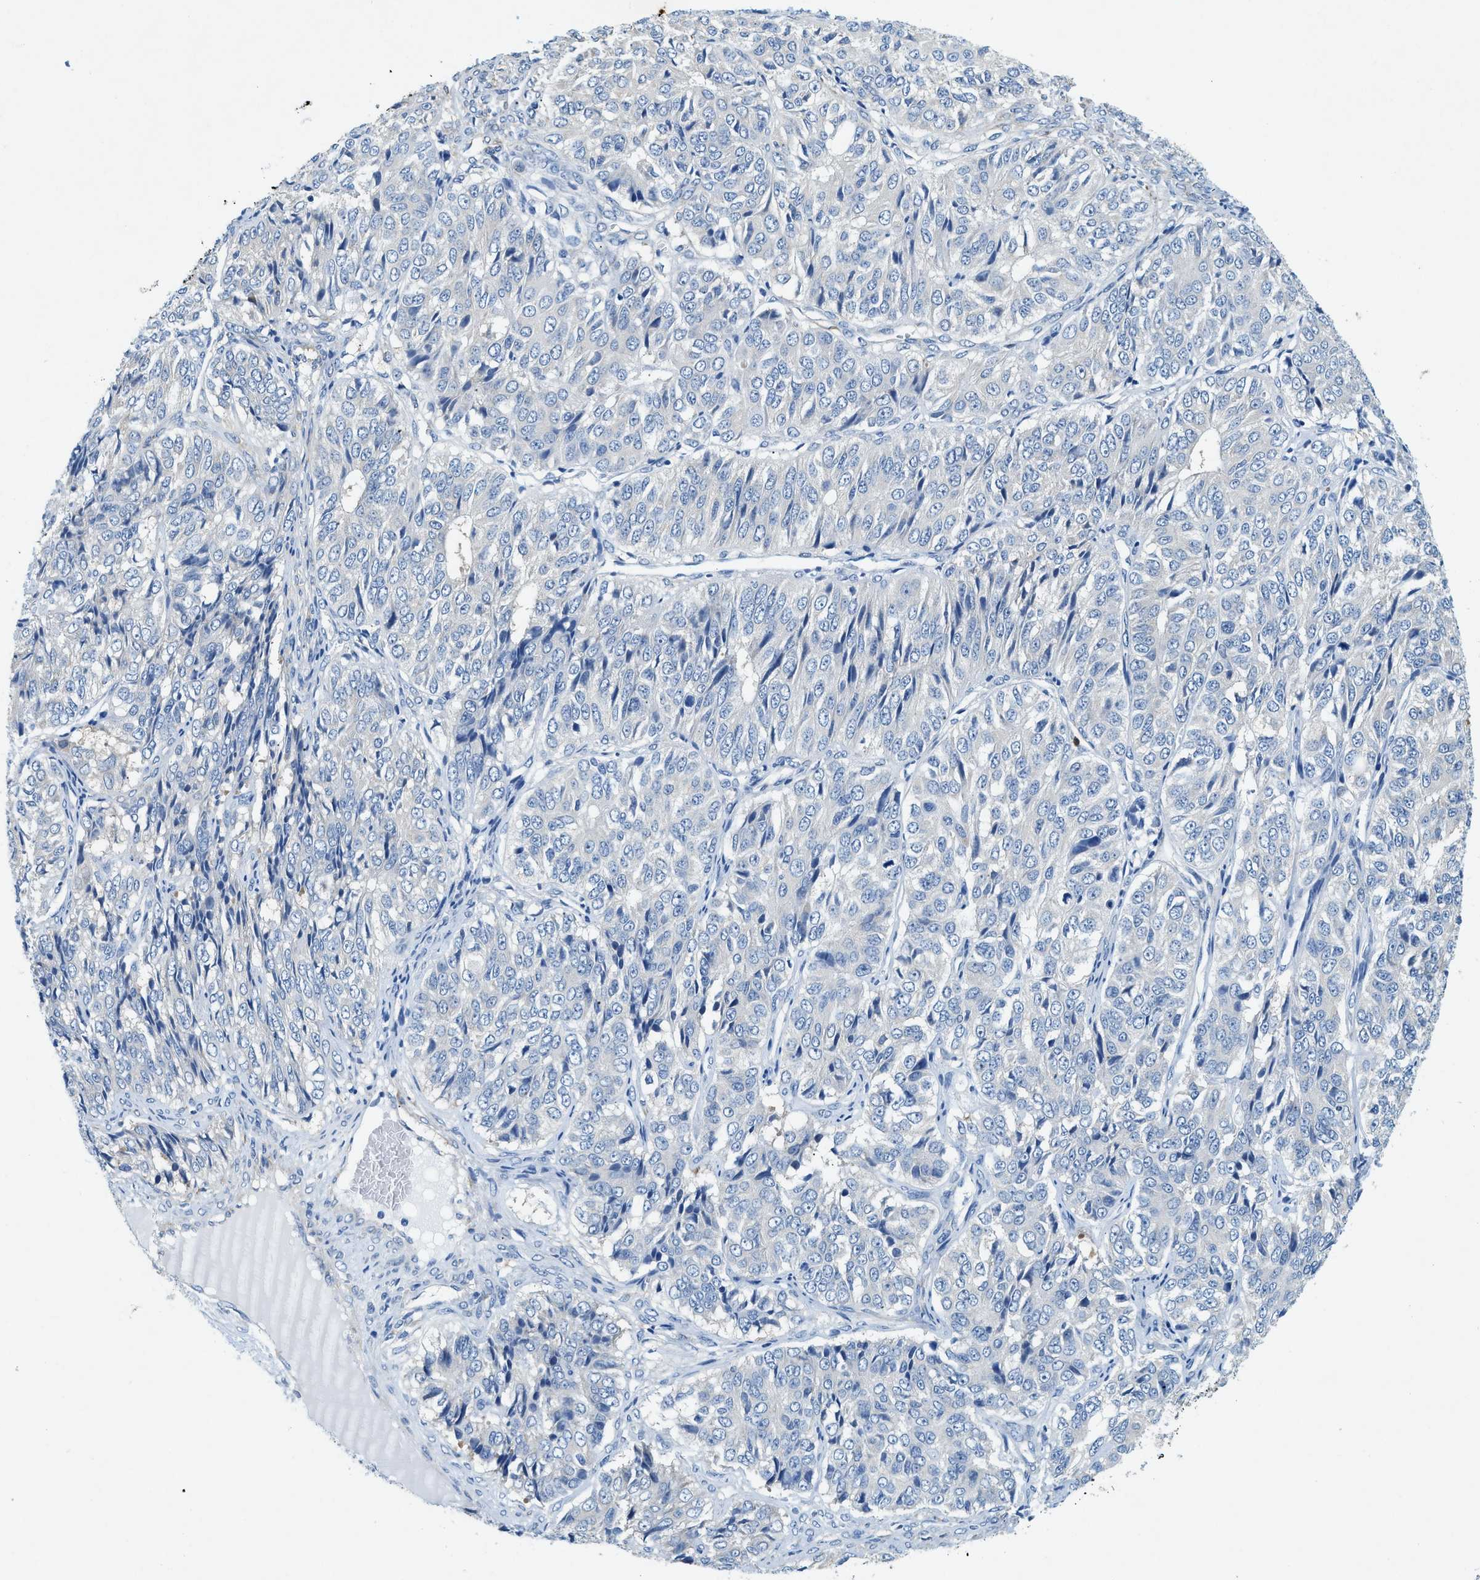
{"staining": {"intensity": "negative", "quantity": "none", "location": "none"}, "tissue": "ovarian cancer", "cell_type": "Tumor cells", "image_type": "cancer", "snomed": [{"axis": "morphology", "description": "Carcinoma, endometroid"}, {"axis": "topography", "description": "Ovary"}], "caption": "Immunohistochemistry micrograph of human ovarian endometroid carcinoma stained for a protein (brown), which shows no expression in tumor cells.", "gene": "ZDHHC13", "patient": {"sex": "female", "age": 51}}